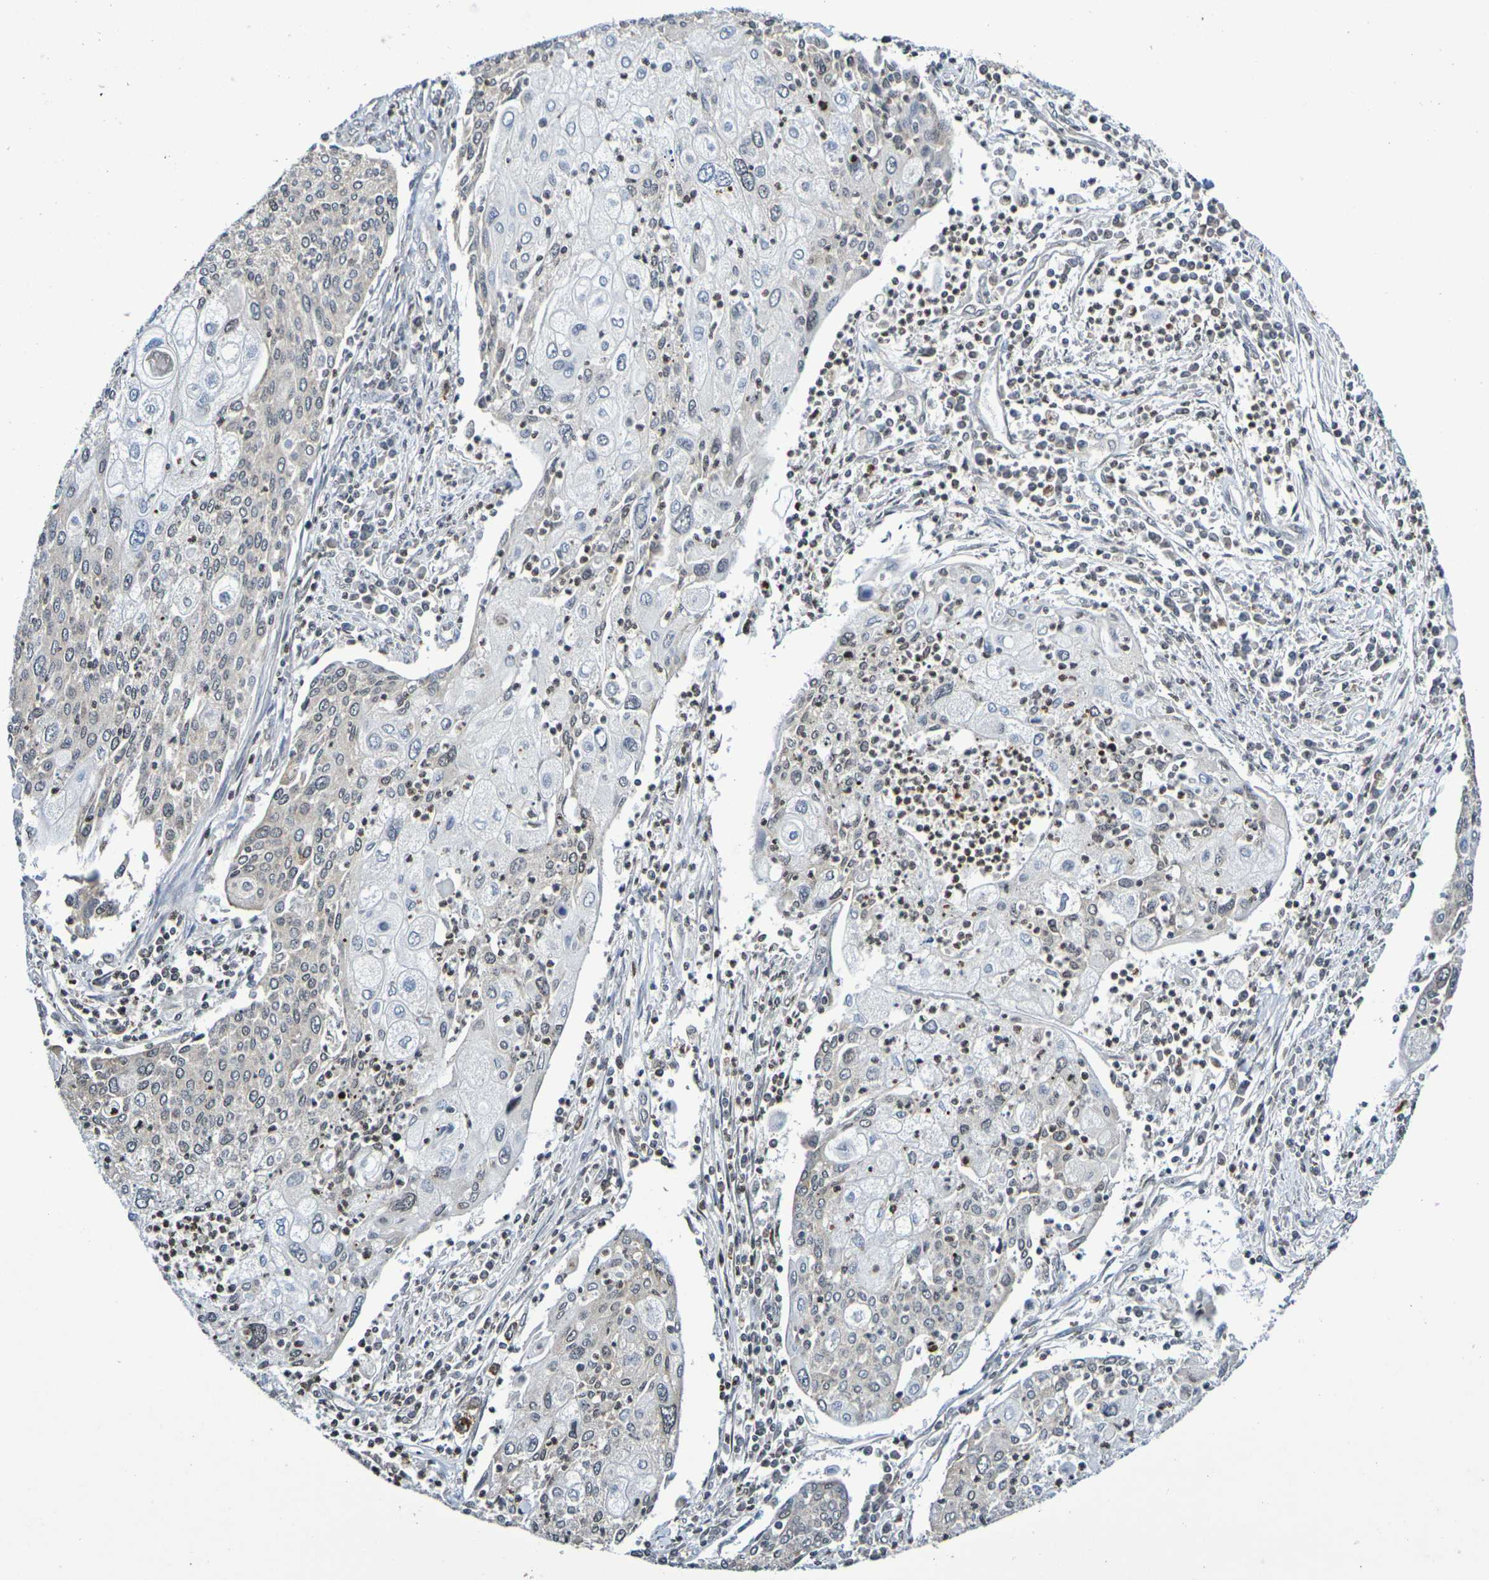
{"staining": {"intensity": "weak", "quantity": "<25%", "location": "cytoplasmic/membranous"}, "tissue": "cervical cancer", "cell_type": "Tumor cells", "image_type": "cancer", "snomed": [{"axis": "morphology", "description": "Squamous cell carcinoma, NOS"}, {"axis": "topography", "description": "Cervix"}], "caption": "The image displays no significant expression in tumor cells of cervical cancer.", "gene": "CHRNB1", "patient": {"sex": "female", "age": 40}}